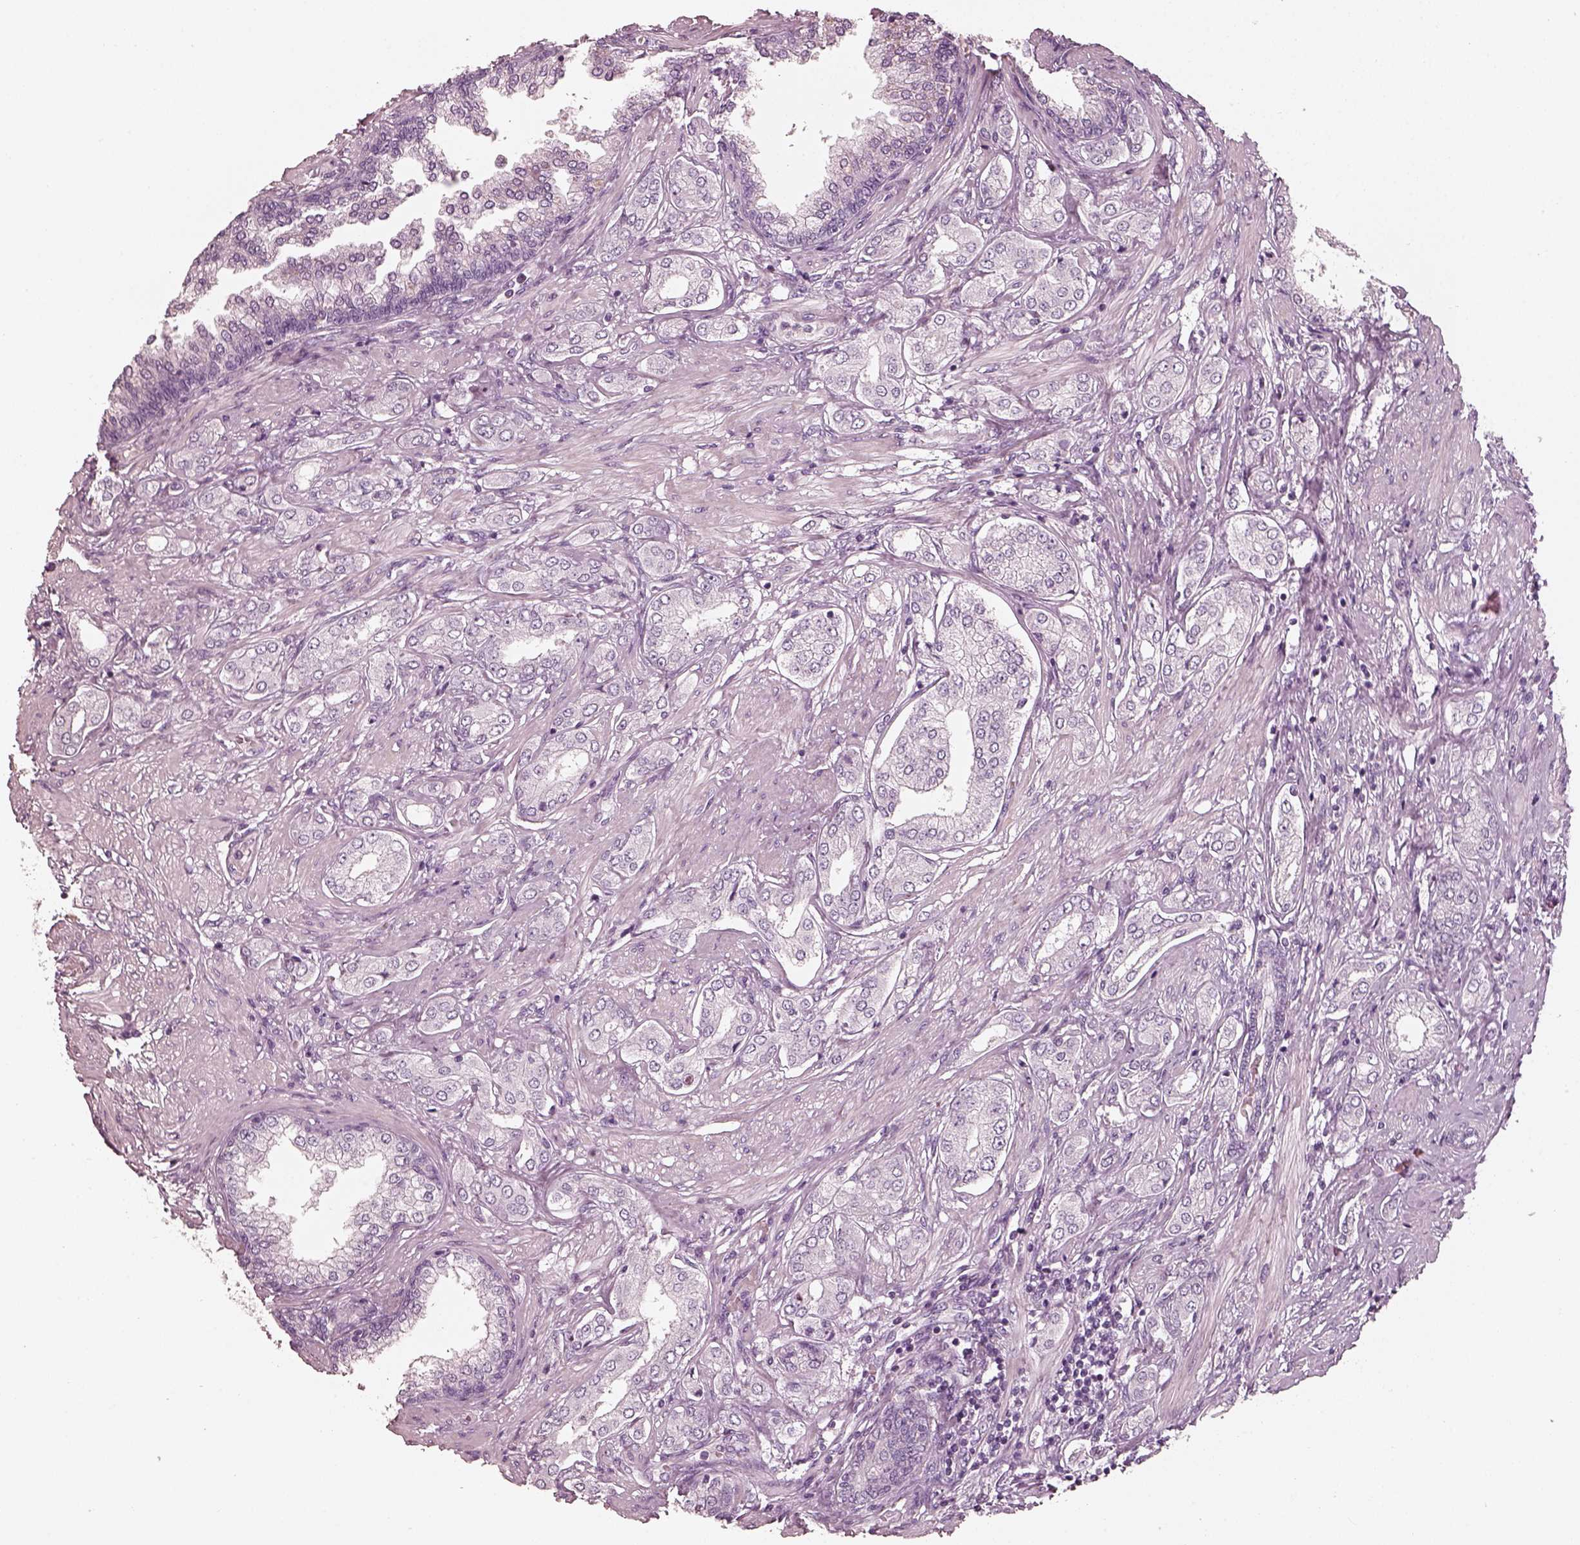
{"staining": {"intensity": "negative", "quantity": "none", "location": "none"}, "tissue": "prostate cancer", "cell_type": "Tumor cells", "image_type": "cancer", "snomed": [{"axis": "morphology", "description": "Adenocarcinoma, NOS"}, {"axis": "topography", "description": "Prostate"}], "caption": "Prostate cancer (adenocarcinoma) was stained to show a protein in brown. There is no significant positivity in tumor cells.", "gene": "R3HDML", "patient": {"sex": "male", "age": 63}}